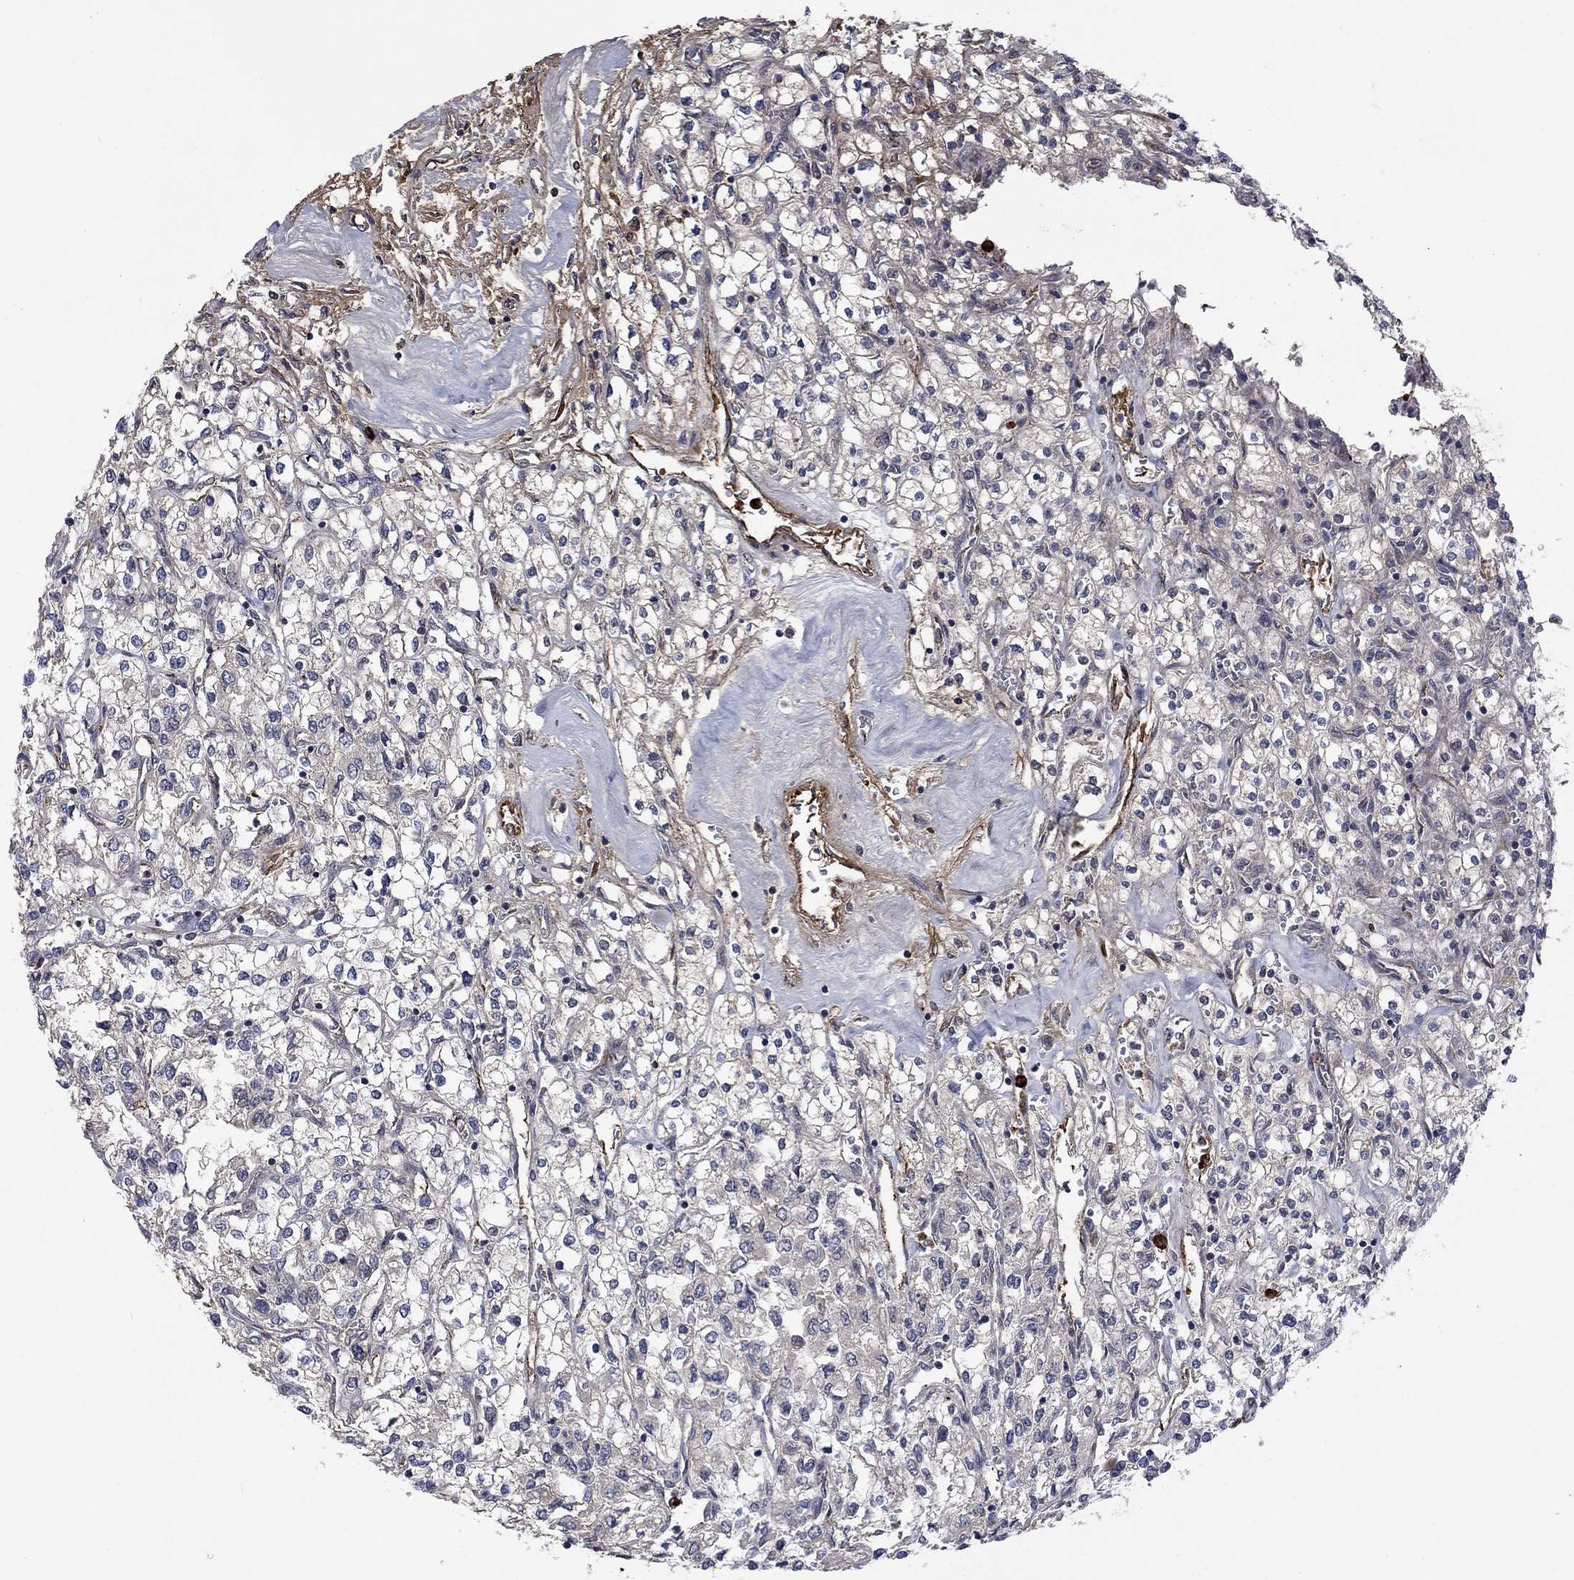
{"staining": {"intensity": "weak", "quantity": "25%-75%", "location": "cytoplasmic/membranous"}, "tissue": "renal cancer", "cell_type": "Tumor cells", "image_type": "cancer", "snomed": [{"axis": "morphology", "description": "Adenocarcinoma, NOS"}, {"axis": "topography", "description": "Kidney"}], "caption": "Immunohistochemistry (IHC) staining of adenocarcinoma (renal), which shows low levels of weak cytoplasmic/membranous positivity in about 25%-75% of tumor cells indicating weak cytoplasmic/membranous protein positivity. The staining was performed using DAB (brown) for protein detection and nuclei were counterstained in hematoxylin (blue).", "gene": "VCAN", "patient": {"sex": "male", "age": 80}}